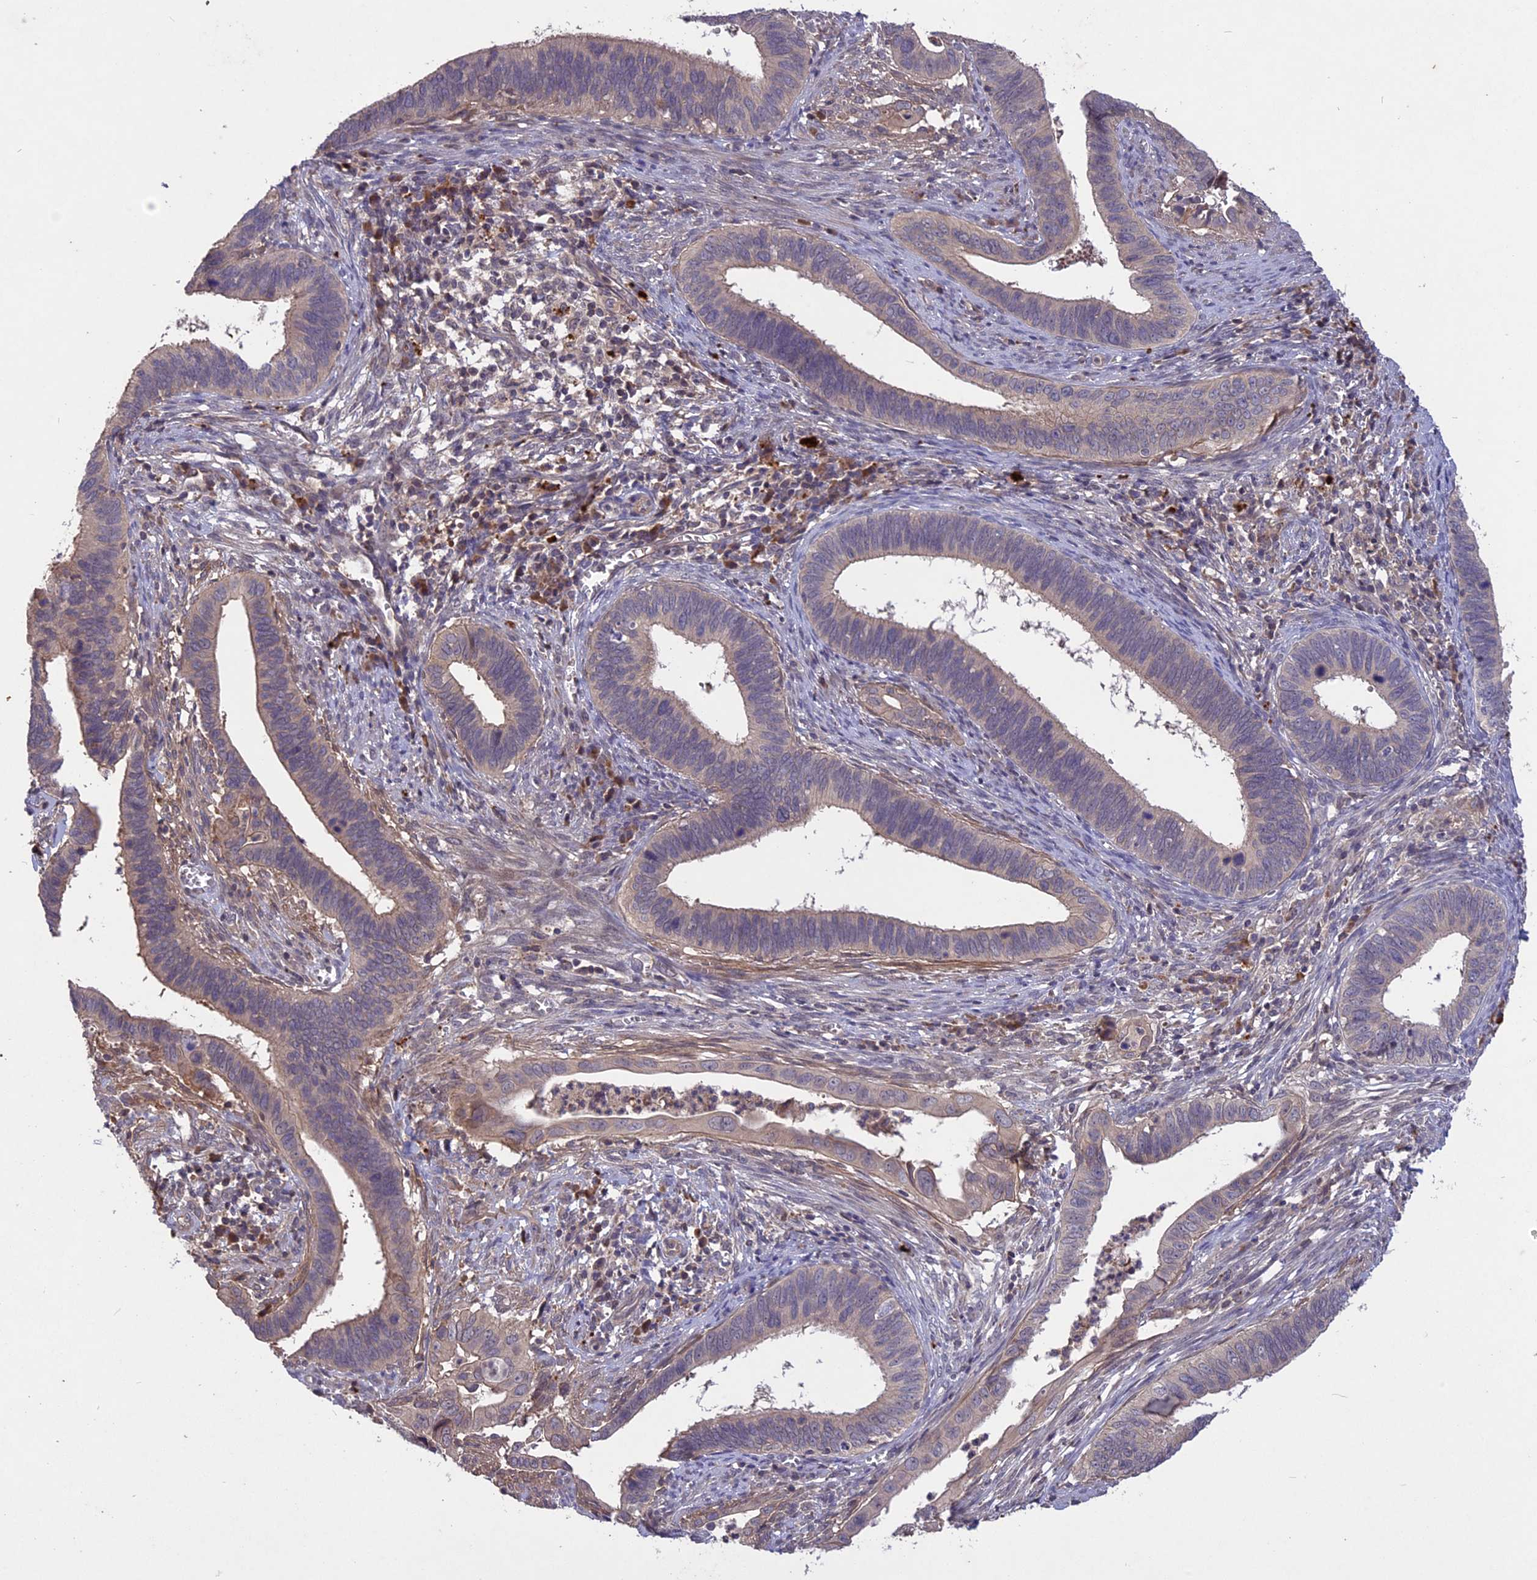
{"staining": {"intensity": "negative", "quantity": "none", "location": "none"}, "tissue": "cervical cancer", "cell_type": "Tumor cells", "image_type": "cancer", "snomed": [{"axis": "morphology", "description": "Adenocarcinoma, NOS"}, {"axis": "topography", "description": "Cervix"}], "caption": "This is an IHC histopathology image of human cervical cancer. There is no staining in tumor cells.", "gene": "ADO", "patient": {"sex": "female", "age": 42}}